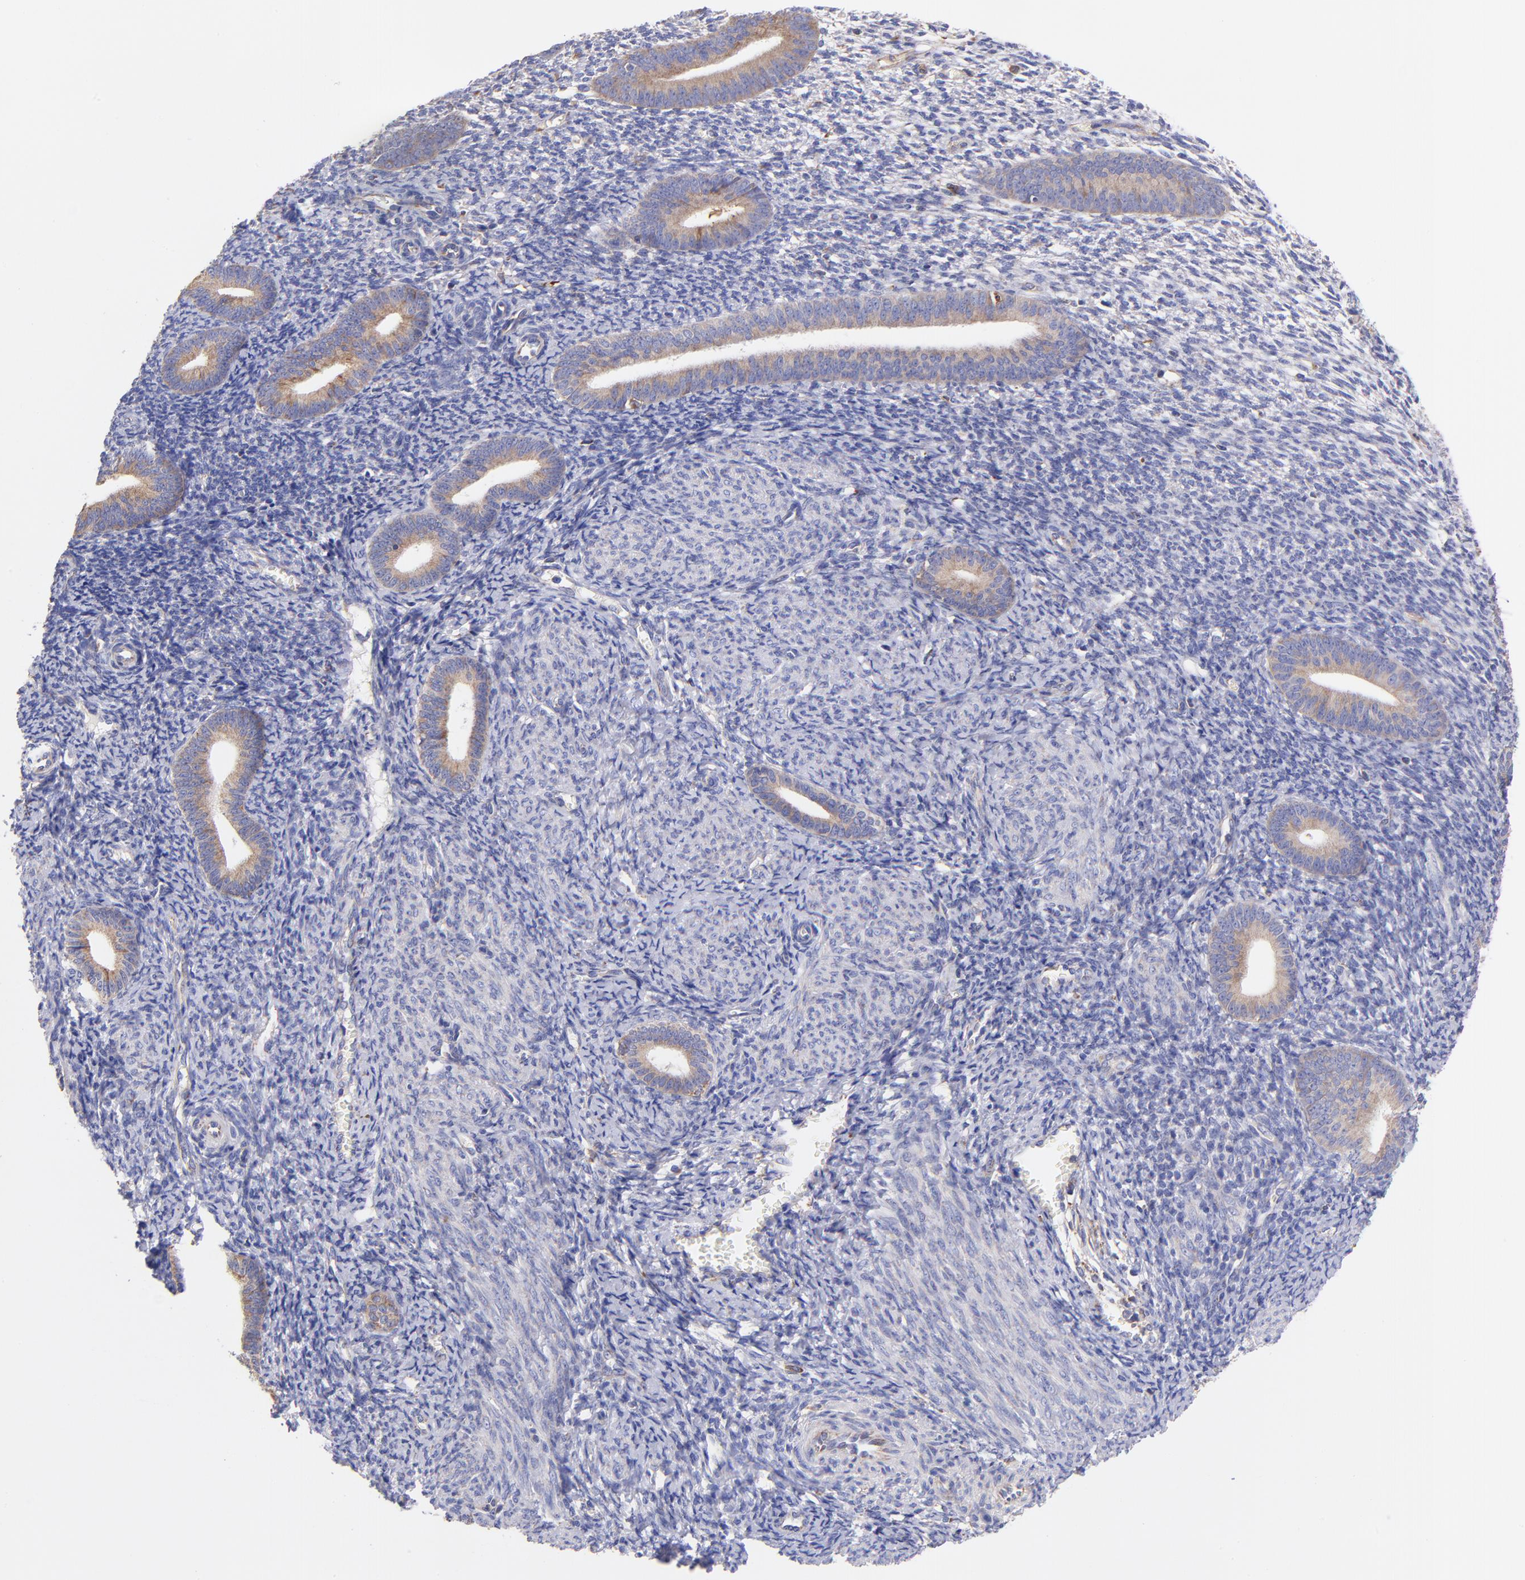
{"staining": {"intensity": "weak", "quantity": "25%-75%", "location": "cytoplasmic/membranous"}, "tissue": "endometrium", "cell_type": "Cells in endometrial stroma", "image_type": "normal", "snomed": [{"axis": "morphology", "description": "Normal tissue, NOS"}, {"axis": "topography", "description": "Endometrium"}], "caption": "Protein staining exhibits weak cytoplasmic/membranous staining in about 25%-75% of cells in endometrial stroma in unremarkable endometrium. (DAB (3,3'-diaminobenzidine) IHC, brown staining for protein, blue staining for nuclei).", "gene": "PREX1", "patient": {"sex": "female", "age": 57}}